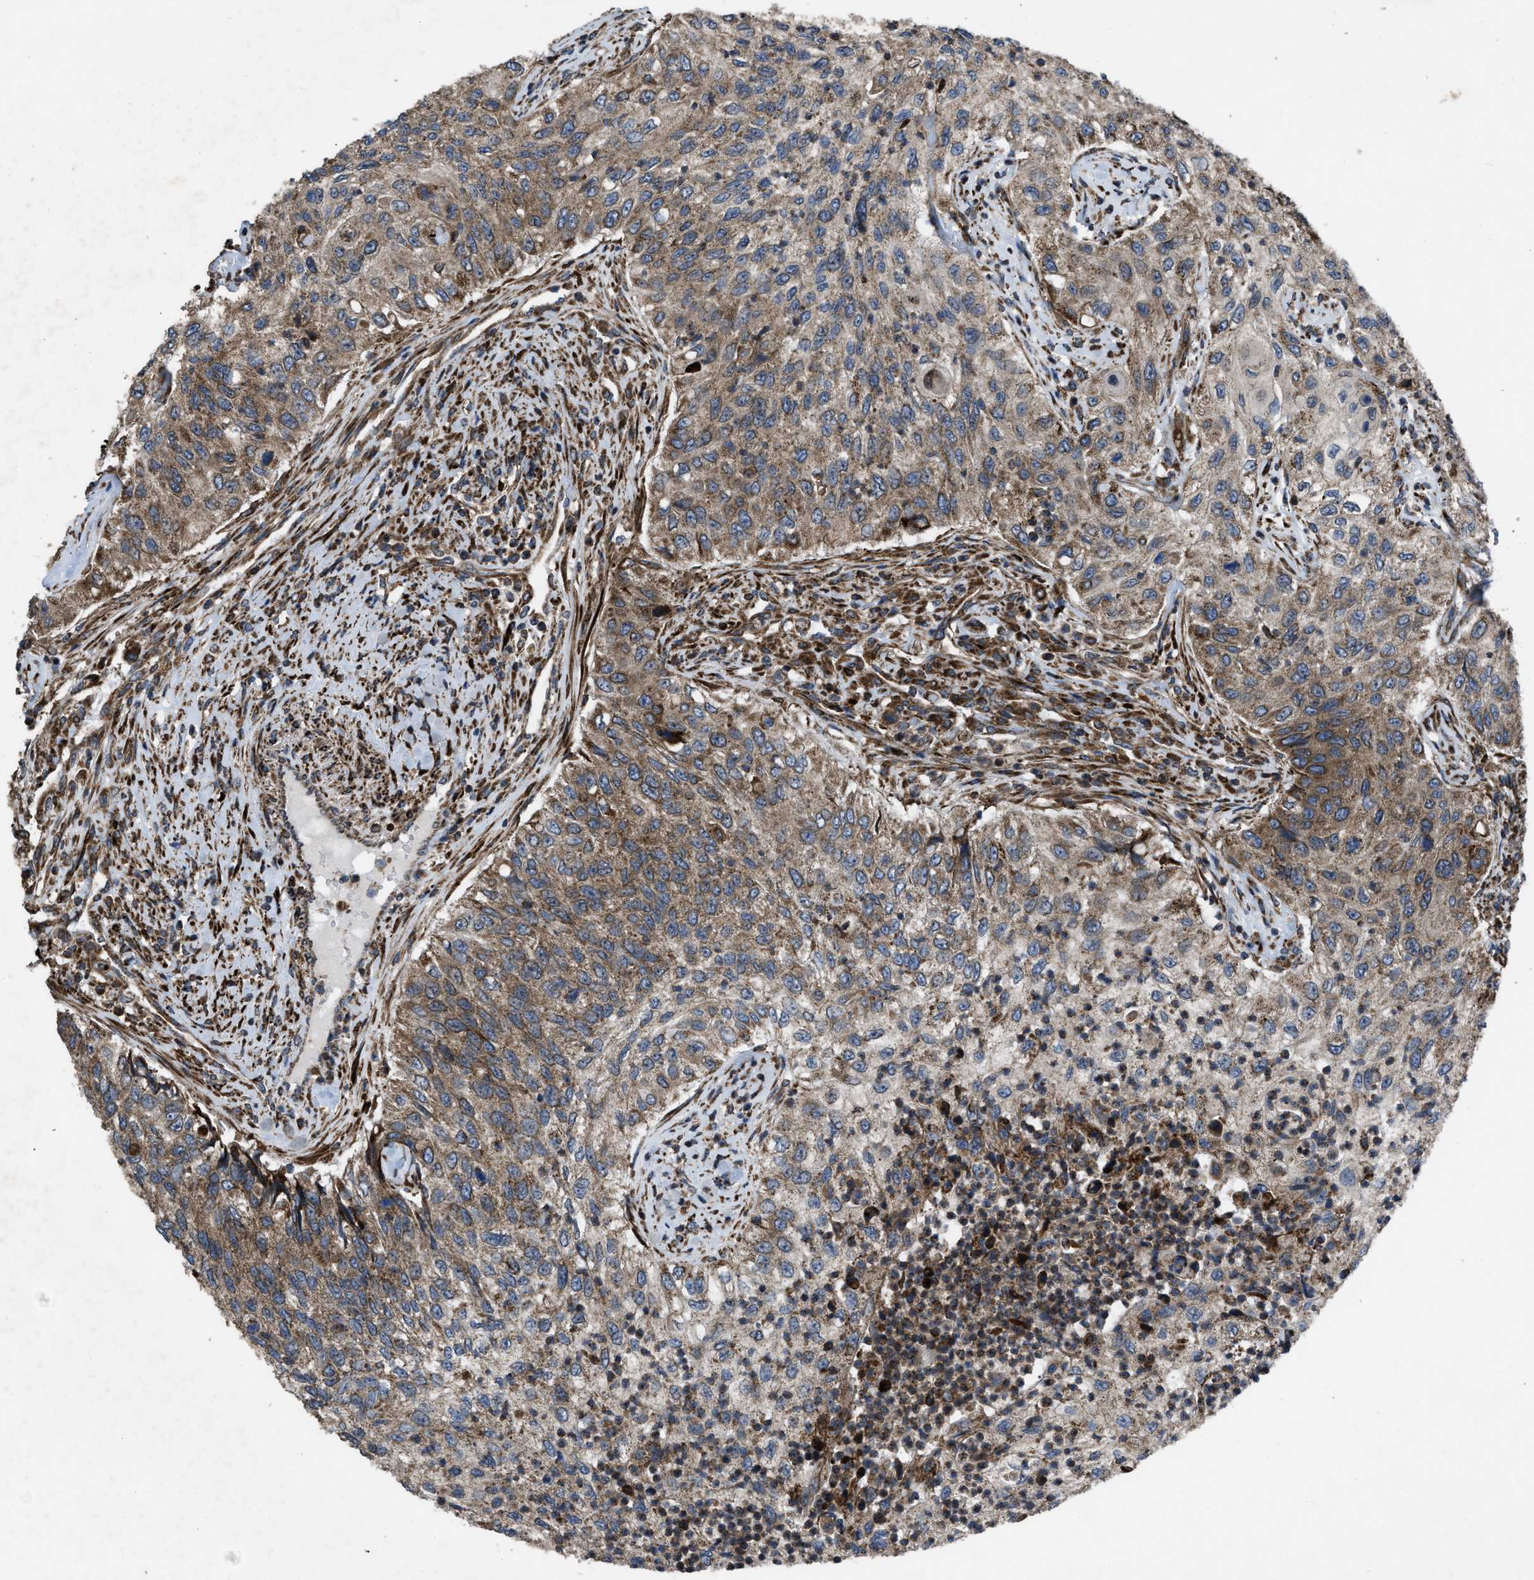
{"staining": {"intensity": "moderate", "quantity": ">75%", "location": "cytoplasmic/membranous"}, "tissue": "urothelial cancer", "cell_type": "Tumor cells", "image_type": "cancer", "snomed": [{"axis": "morphology", "description": "Urothelial carcinoma, High grade"}, {"axis": "topography", "description": "Urinary bladder"}], "caption": "There is medium levels of moderate cytoplasmic/membranous positivity in tumor cells of urothelial cancer, as demonstrated by immunohistochemical staining (brown color).", "gene": "PER3", "patient": {"sex": "female", "age": 60}}